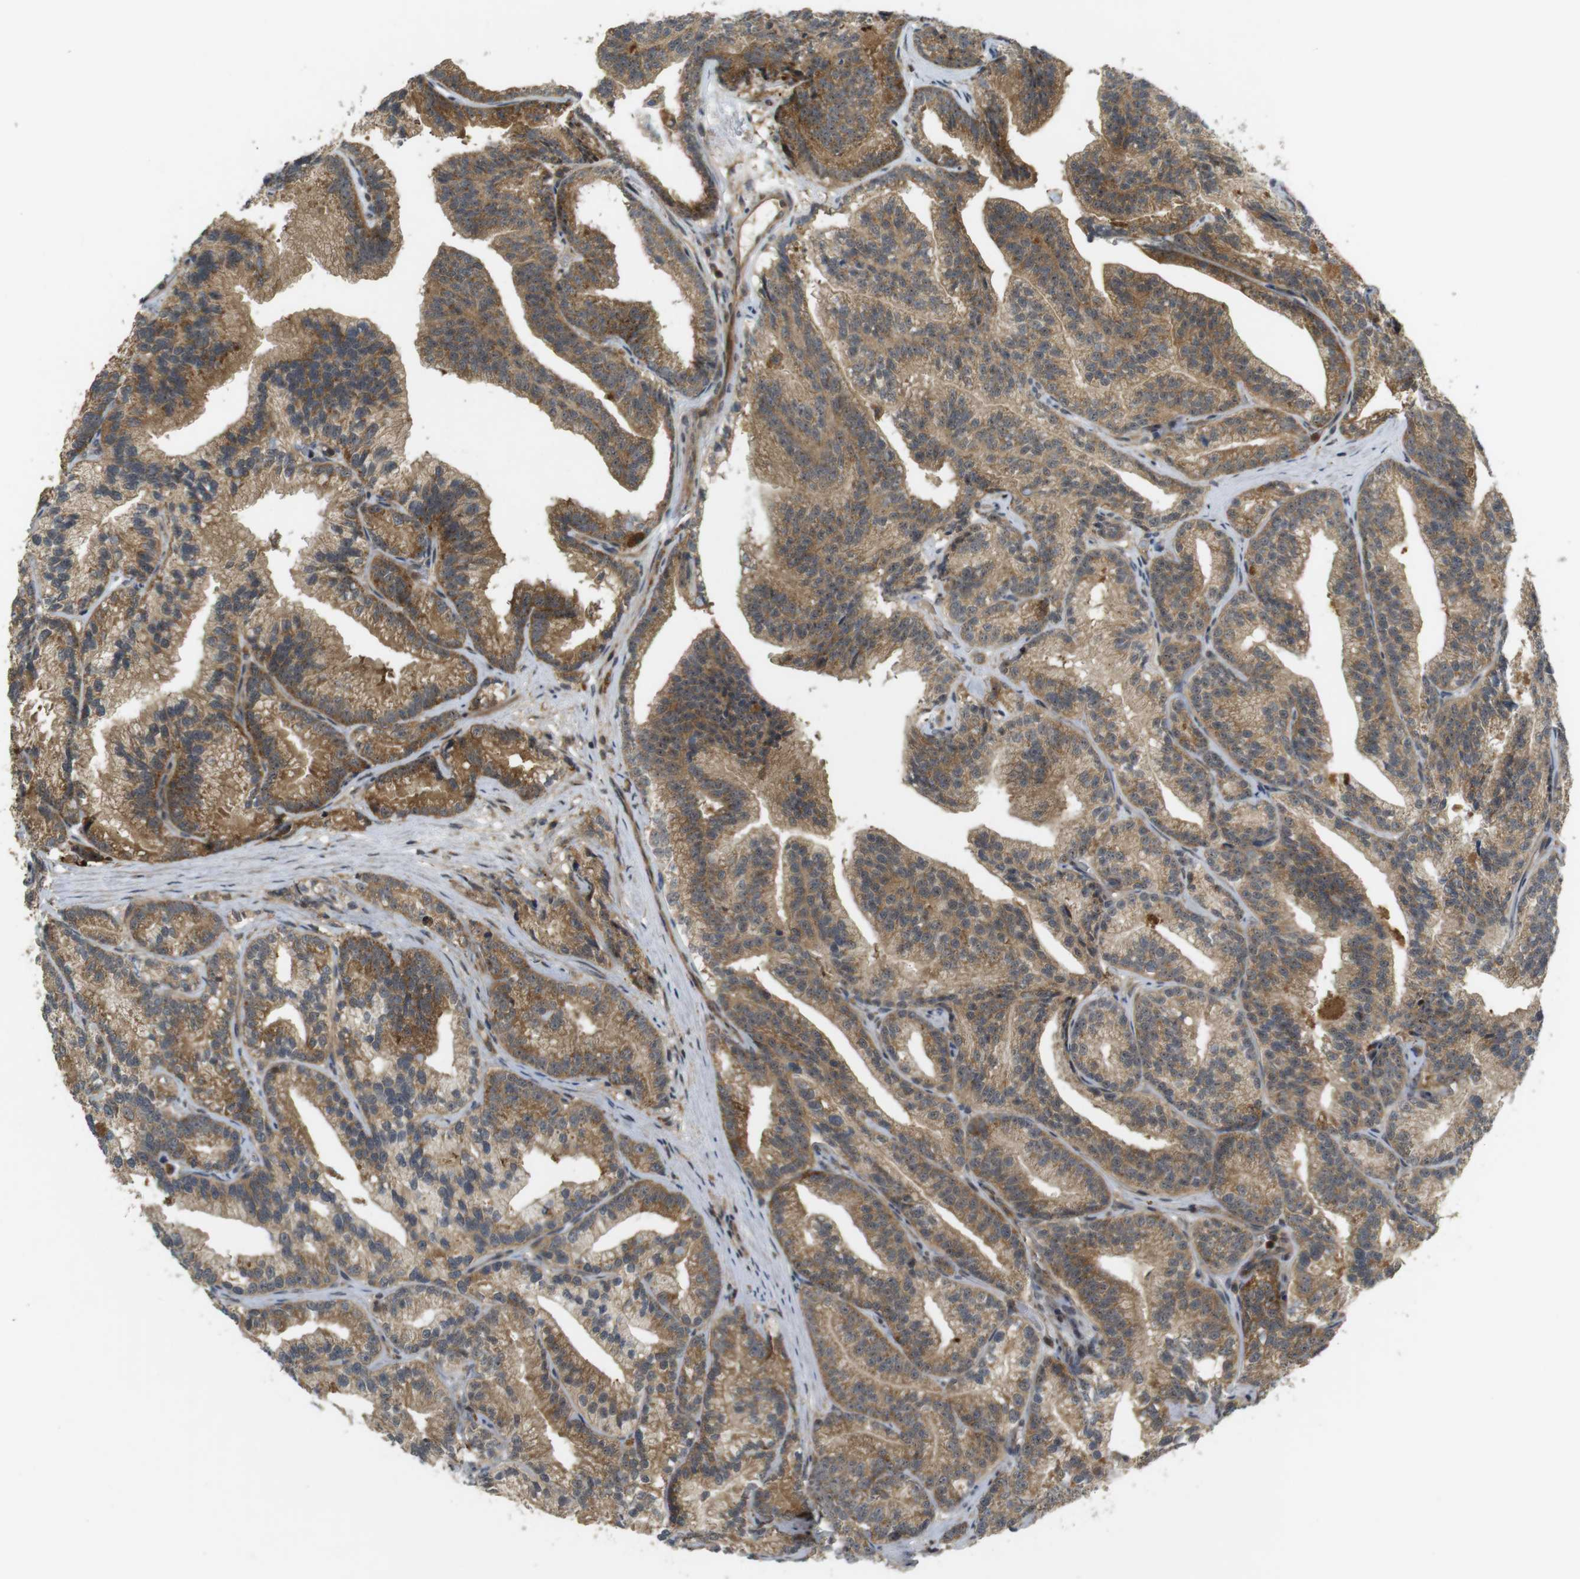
{"staining": {"intensity": "moderate", "quantity": "25%-75%", "location": "cytoplasmic/membranous"}, "tissue": "prostate cancer", "cell_type": "Tumor cells", "image_type": "cancer", "snomed": [{"axis": "morphology", "description": "Adenocarcinoma, Low grade"}, {"axis": "topography", "description": "Prostate"}], "caption": "Immunohistochemistry (IHC) (DAB) staining of human prostate cancer displays moderate cytoplasmic/membranous protein positivity in approximately 25%-75% of tumor cells. (Brightfield microscopy of DAB IHC at high magnification).", "gene": "TMX3", "patient": {"sex": "male", "age": 89}}